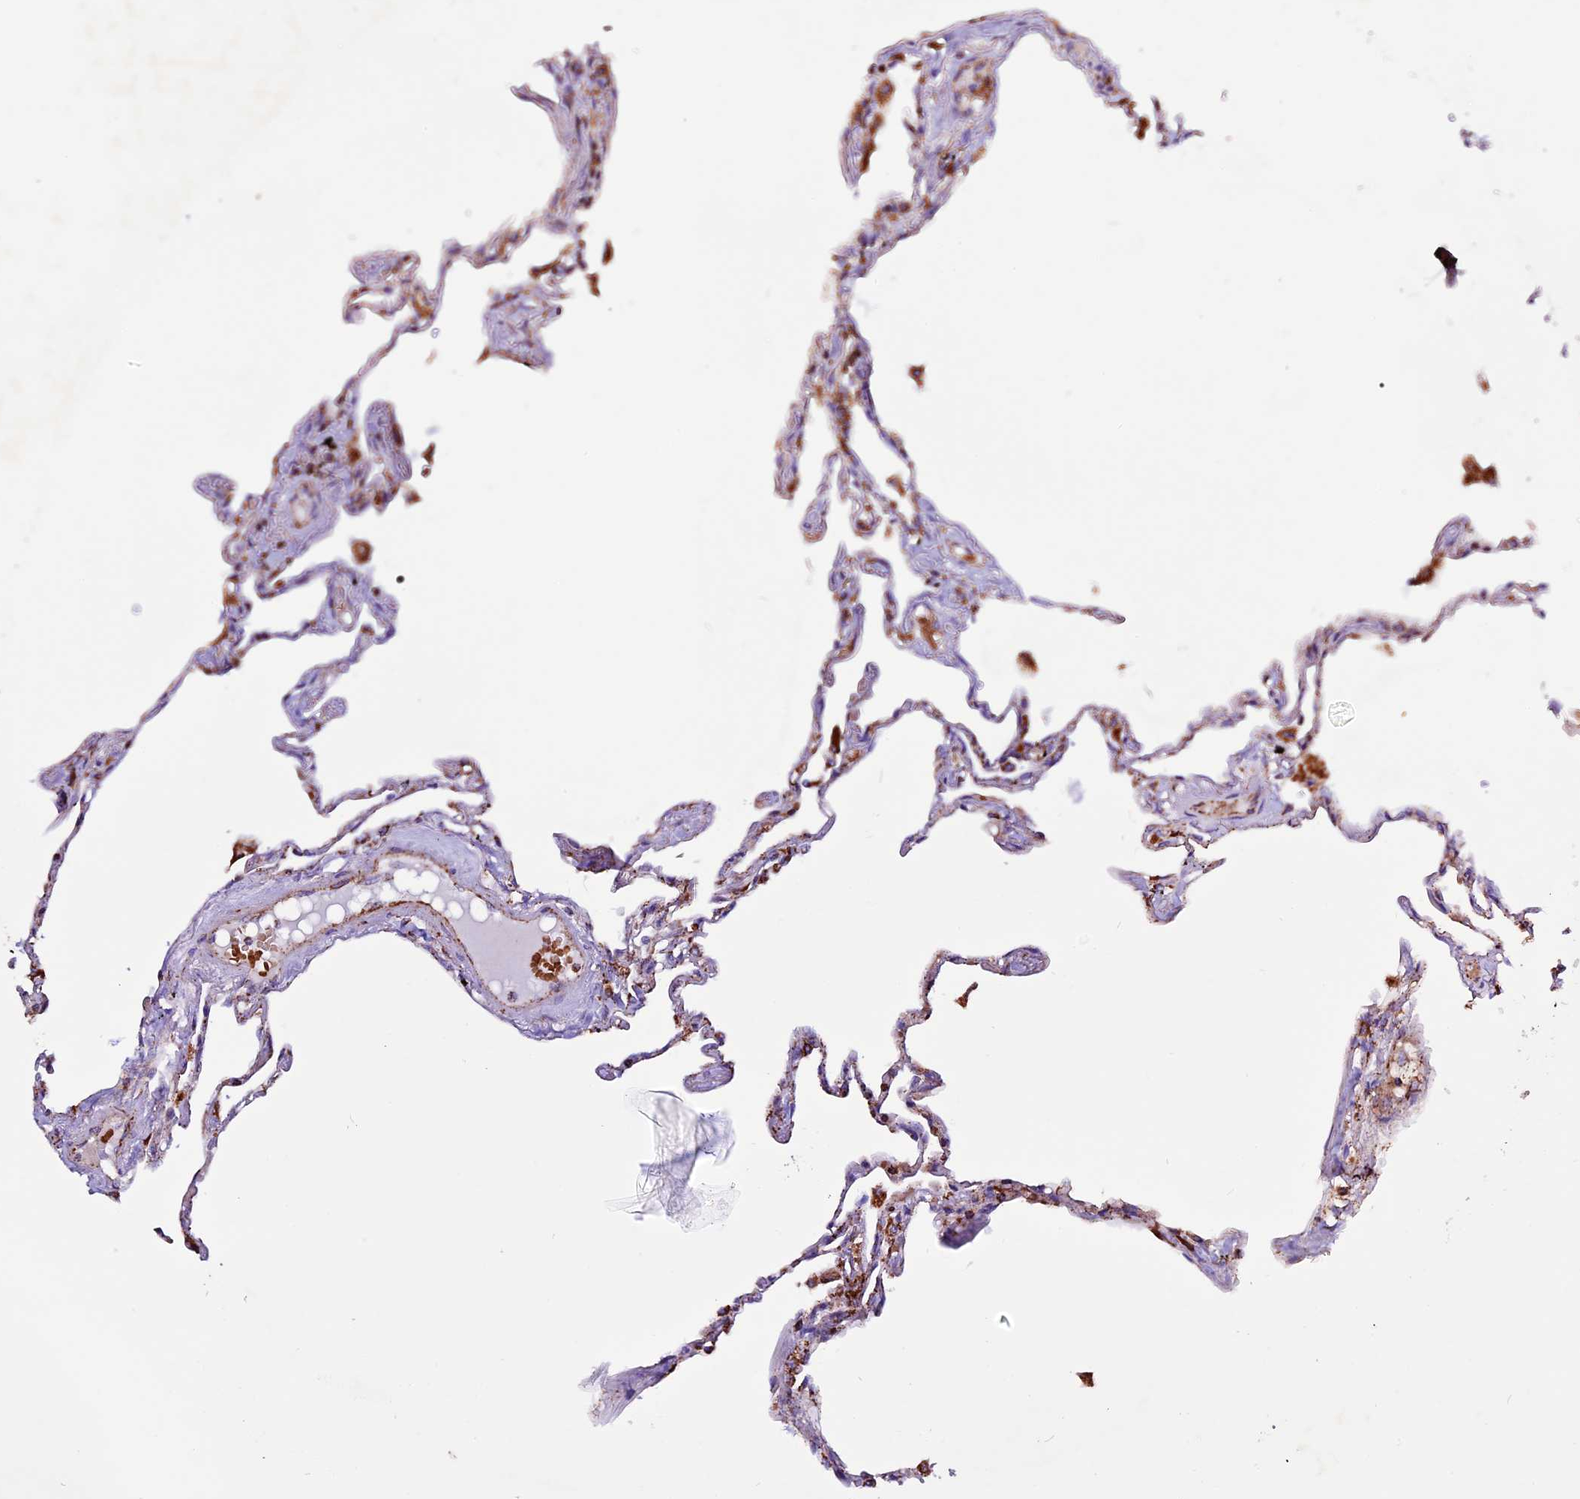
{"staining": {"intensity": "negative", "quantity": "none", "location": "none"}, "tissue": "lung", "cell_type": "Alveolar cells", "image_type": "normal", "snomed": [{"axis": "morphology", "description": "Normal tissue, NOS"}, {"axis": "topography", "description": "Lung"}], "caption": "IHC micrograph of benign lung stained for a protein (brown), which exhibits no staining in alveolar cells.", "gene": "CX3CL1", "patient": {"sex": "female", "age": 67}}